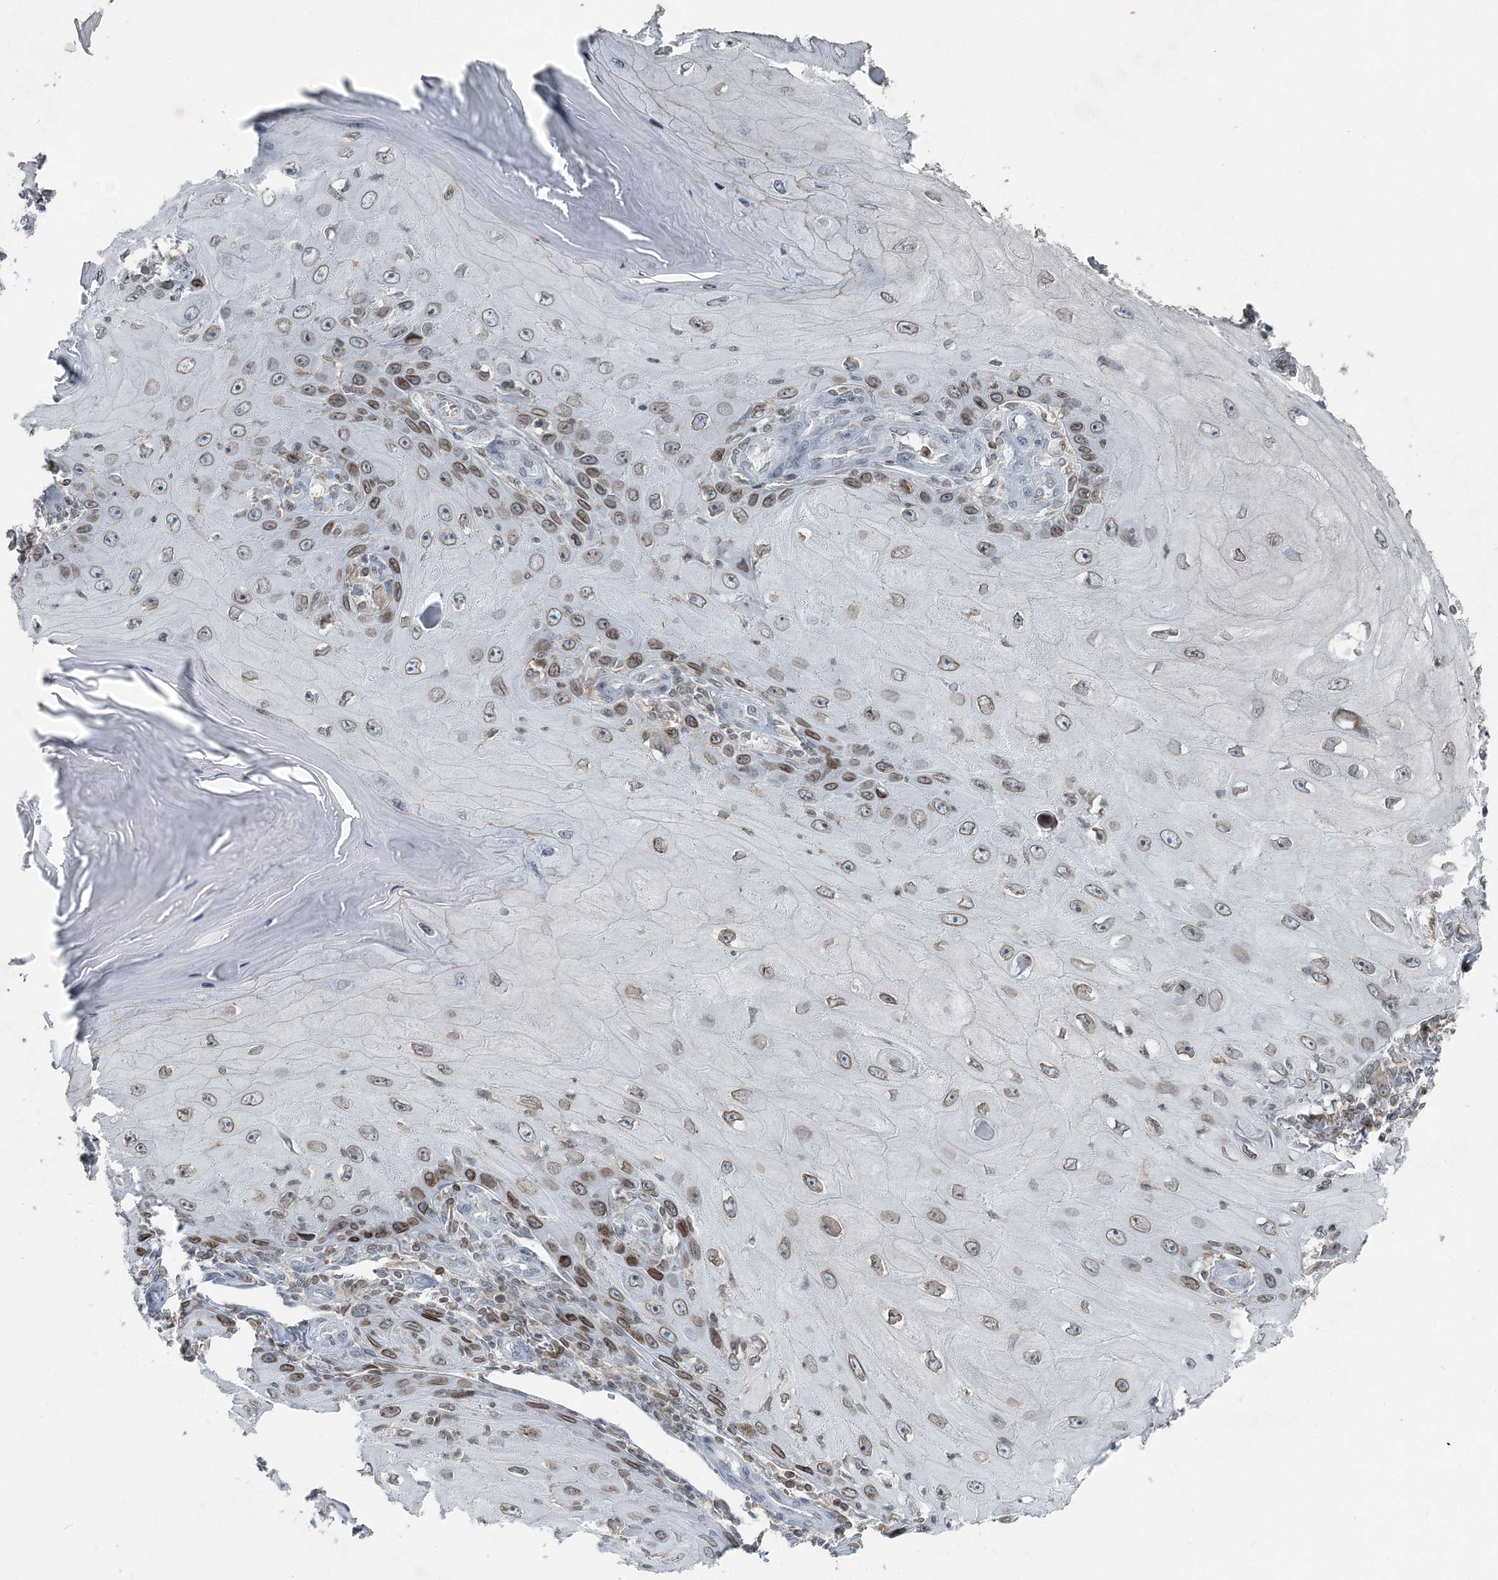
{"staining": {"intensity": "moderate", "quantity": ">75%", "location": "cytoplasmic/membranous,nuclear"}, "tissue": "skin cancer", "cell_type": "Tumor cells", "image_type": "cancer", "snomed": [{"axis": "morphology", "description": "Squamous cell carcinoma, NOS"}, {"axis": "topography", "description": "Skin"}], "caption": "This histopathology image shows skin cancer (squamous cell carcinoma) stained with IHC to label a protein in brown. The cytoplasmic/membranous and nuclear of tumor cells show moderate positivity for the protein. Nuclei are counter-stained blue.", "gene": "GJD4", "patient": {"sex": "female", "age": 73}}